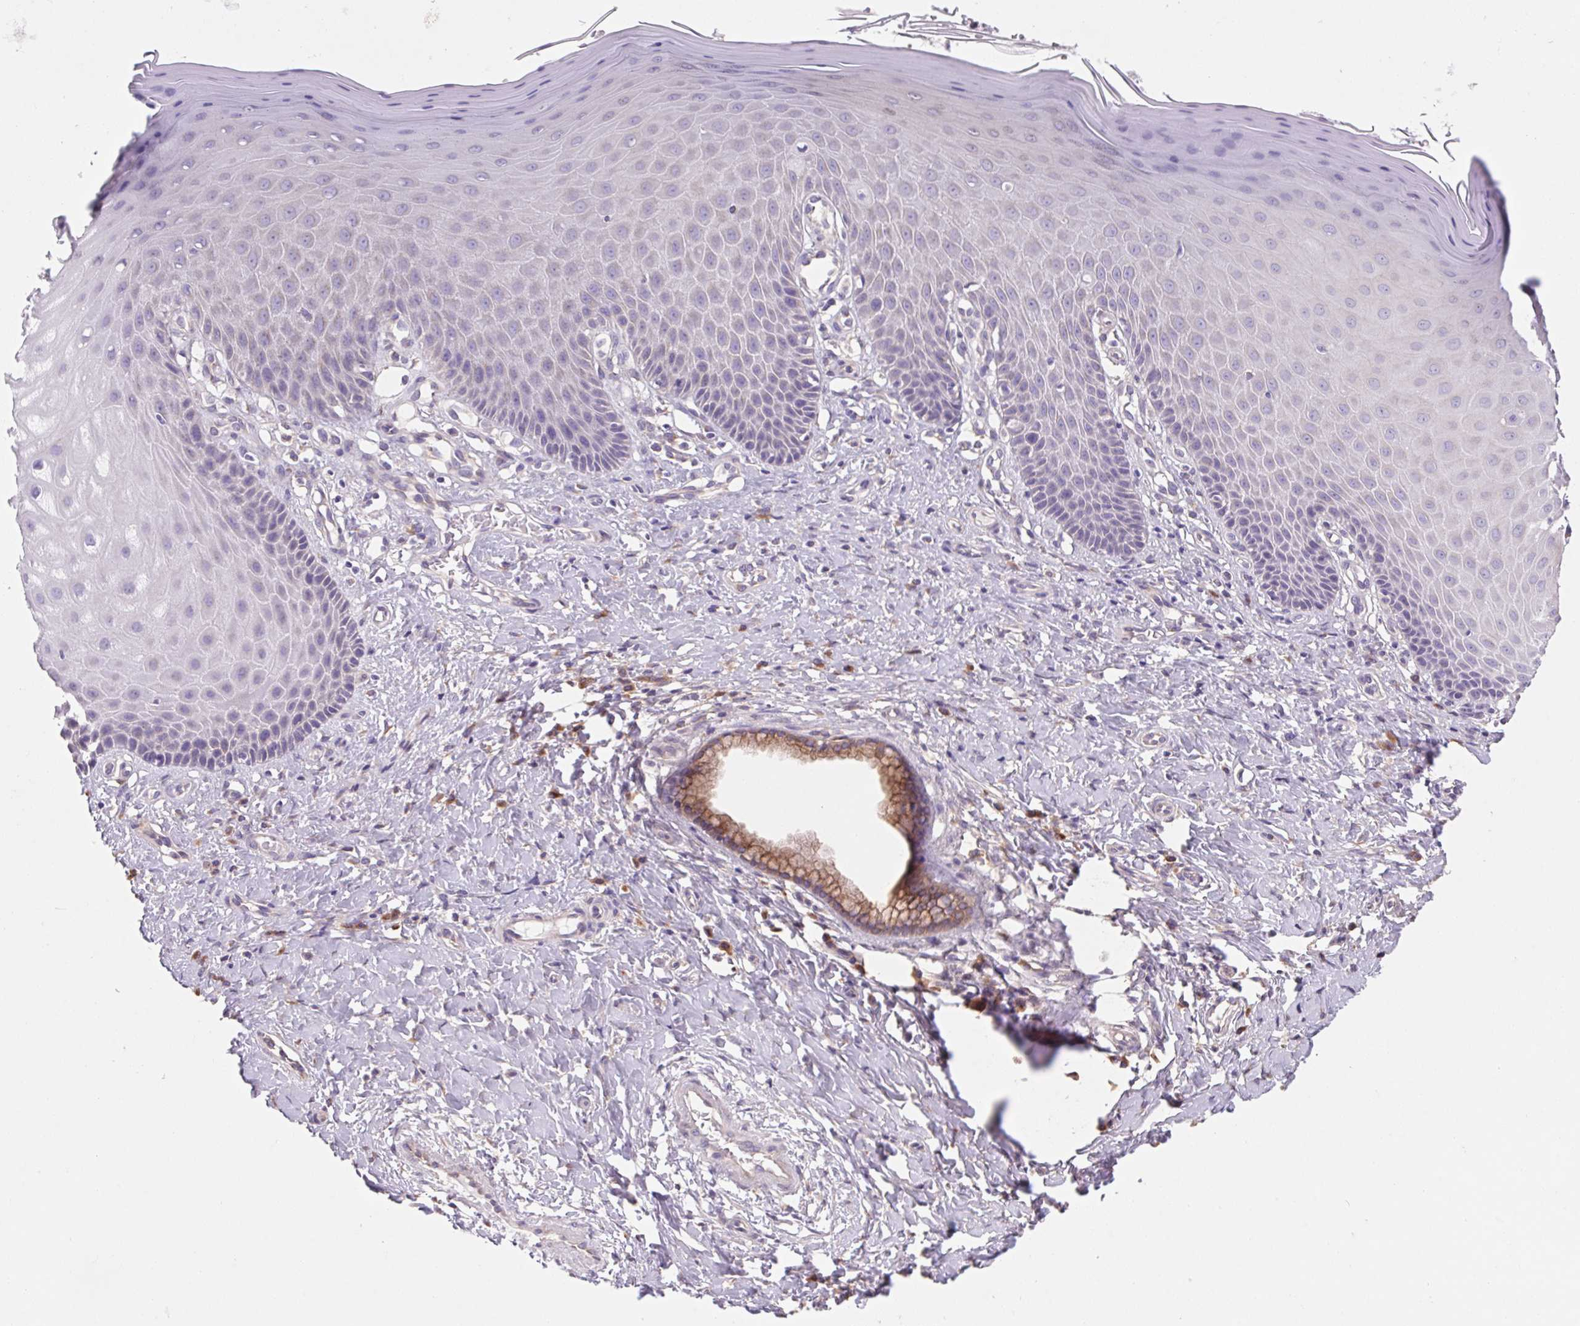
{"staining": {"intensity": "negative", "quantity": "none", "location": "none"}, "tissue": "vagina", "cell_type": "Squamous epithelial cells", "image_type": "normal", "snomed": [{"axis": "morphology", "description": "Normal tissue, NOS"}, {"axis": "topography", "description": "Vagina"}], "caption": "An immunohistochemistry histopathology image of normal vagina is shown. There is no staining in squamous epithelial cells of vagina. (Brightfield microscopy of DAB (3,3'-diaminobenzidine) immunohistochemistry at high magnification).", "gene": "RAB1A", "patient": {"sex": "female", "age": 83}}